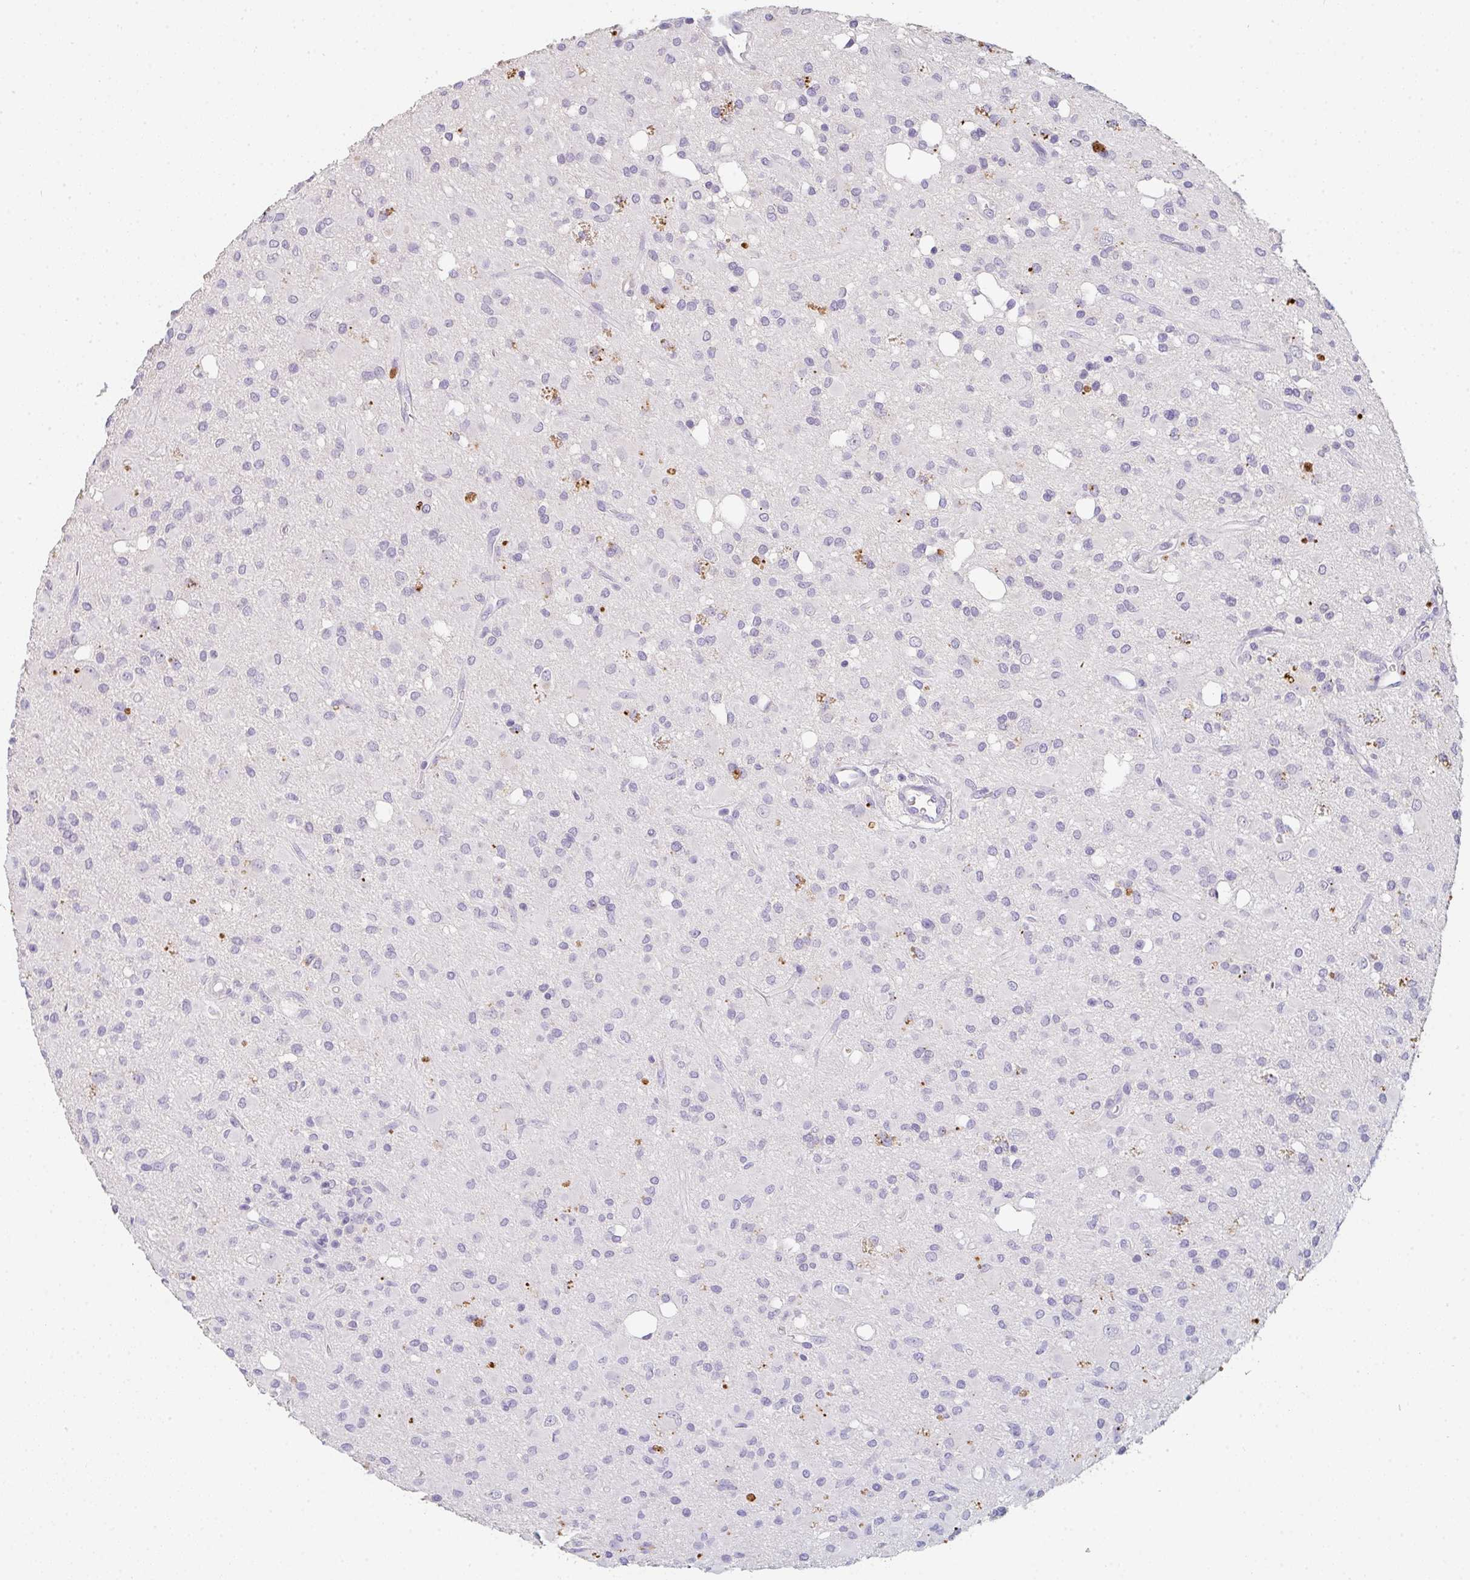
{"staining": {"intensity": "negative", "quantity": "none", "location": "none"}, "tissue": "glioma", "cell_type": "Tumor cells", "image_type": "cancer", "snomed": [{"axis": "morphology", "description": "Glioma, malignant, Low grade"}, {"axis": "topography", "description": "Brain"}], "caption": "Immunohistochemistry micrograph of neoplastic tissue: low-grade glioma (malignant) stained with DAB displays no significant protein positivity in tumor cells. (DAB IHC with hematoxylin counter stain).", "gene": "C1QTNF8", "patient": {"sex": "female", "age": 33}}